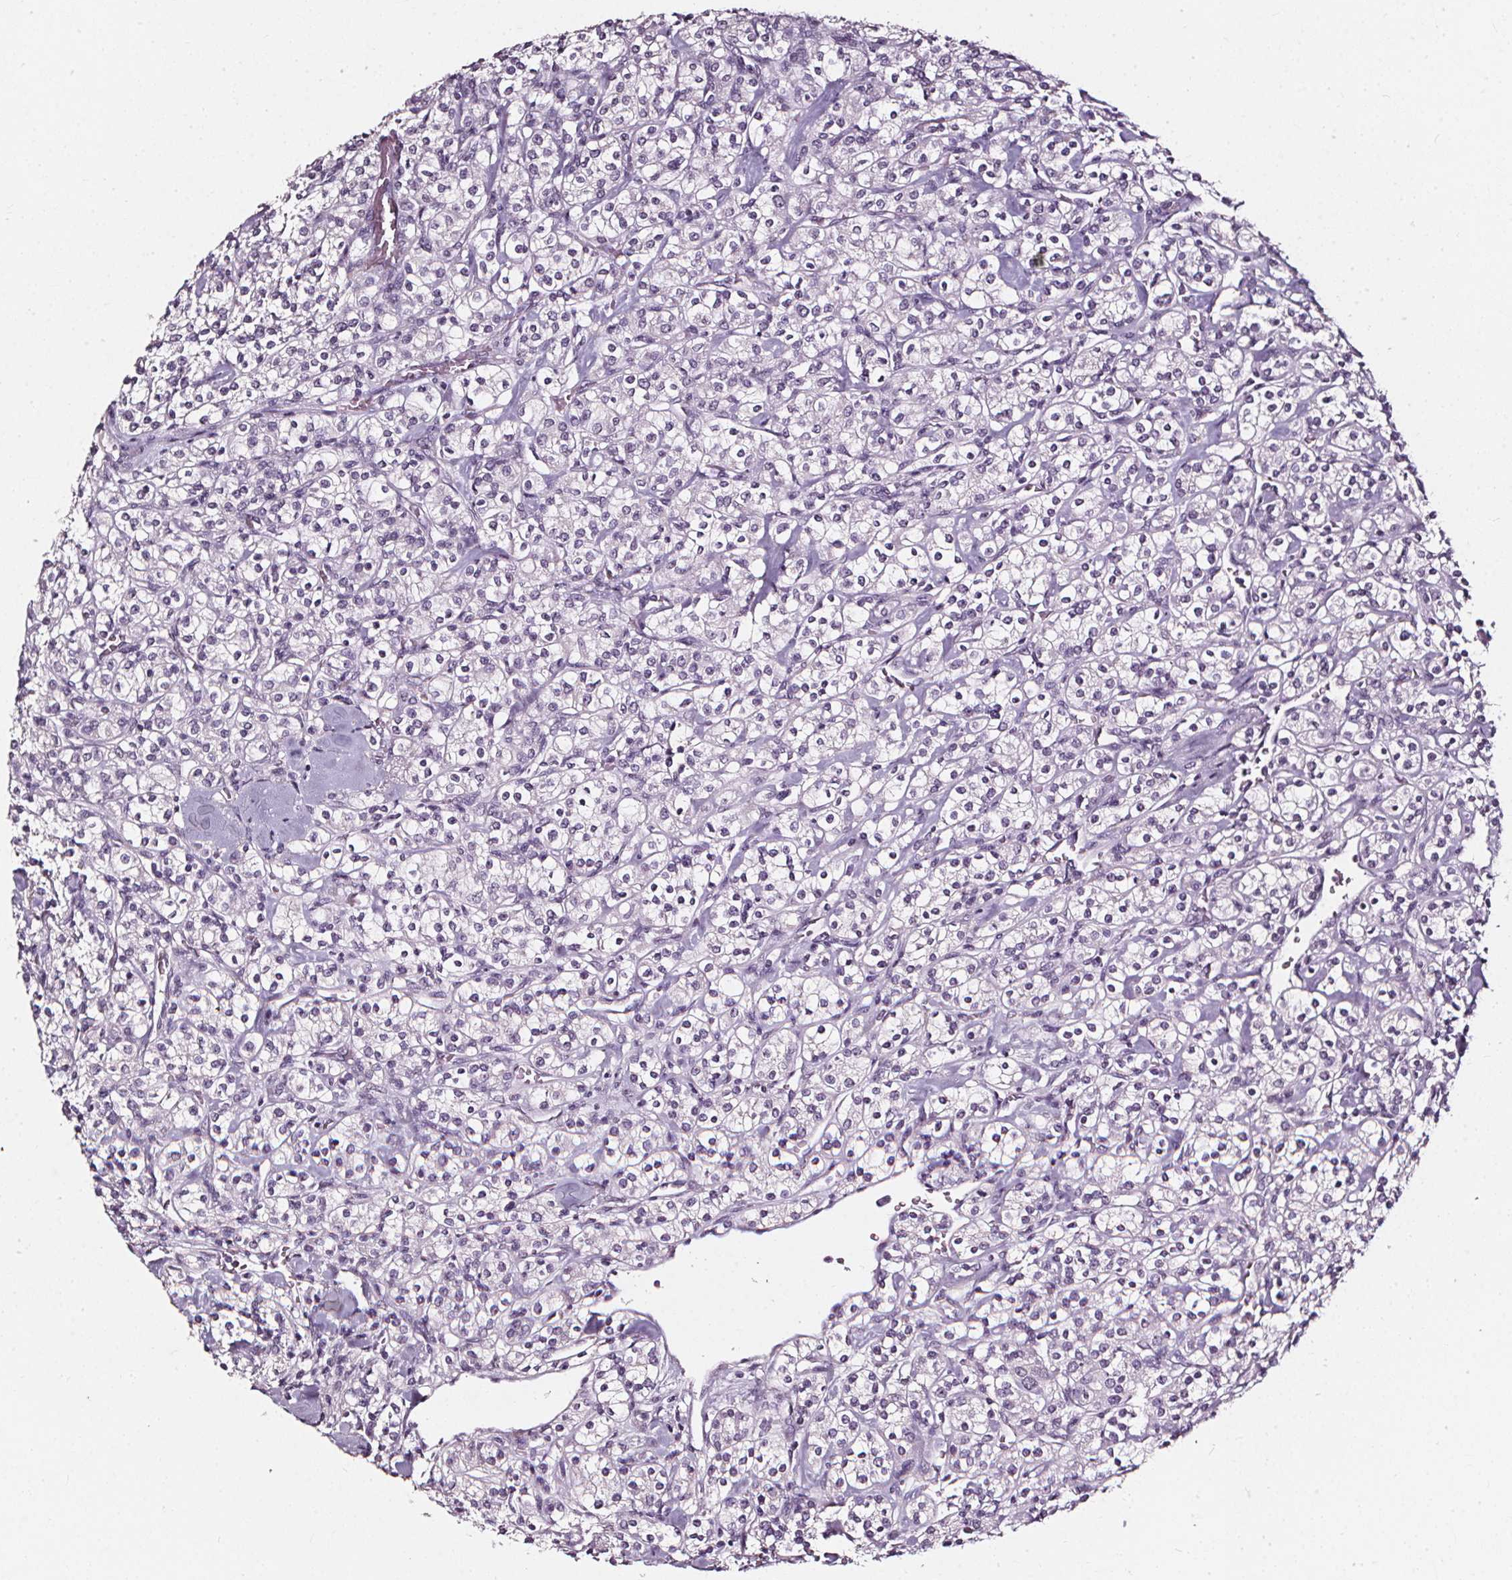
{"staining": {"intensity": "negative", "quantity": "none", "location": "none"}, "tissue": "renal cancer", "cell_type": "Tumor cells", "image_type": "cancer", "snomed": [{"axis": "morphology", "description": "Adenocarcinoma, NOS"}, {"axis": "topography", "description": "Kidney"}], "caption": "Histopathology image shows no significant protein expression in tumor cells of adenocarcinoma (renal). Nuclei are stained in blue.", "gene": "DEFA5", "patient": {"sex": "male", "age": 77}}